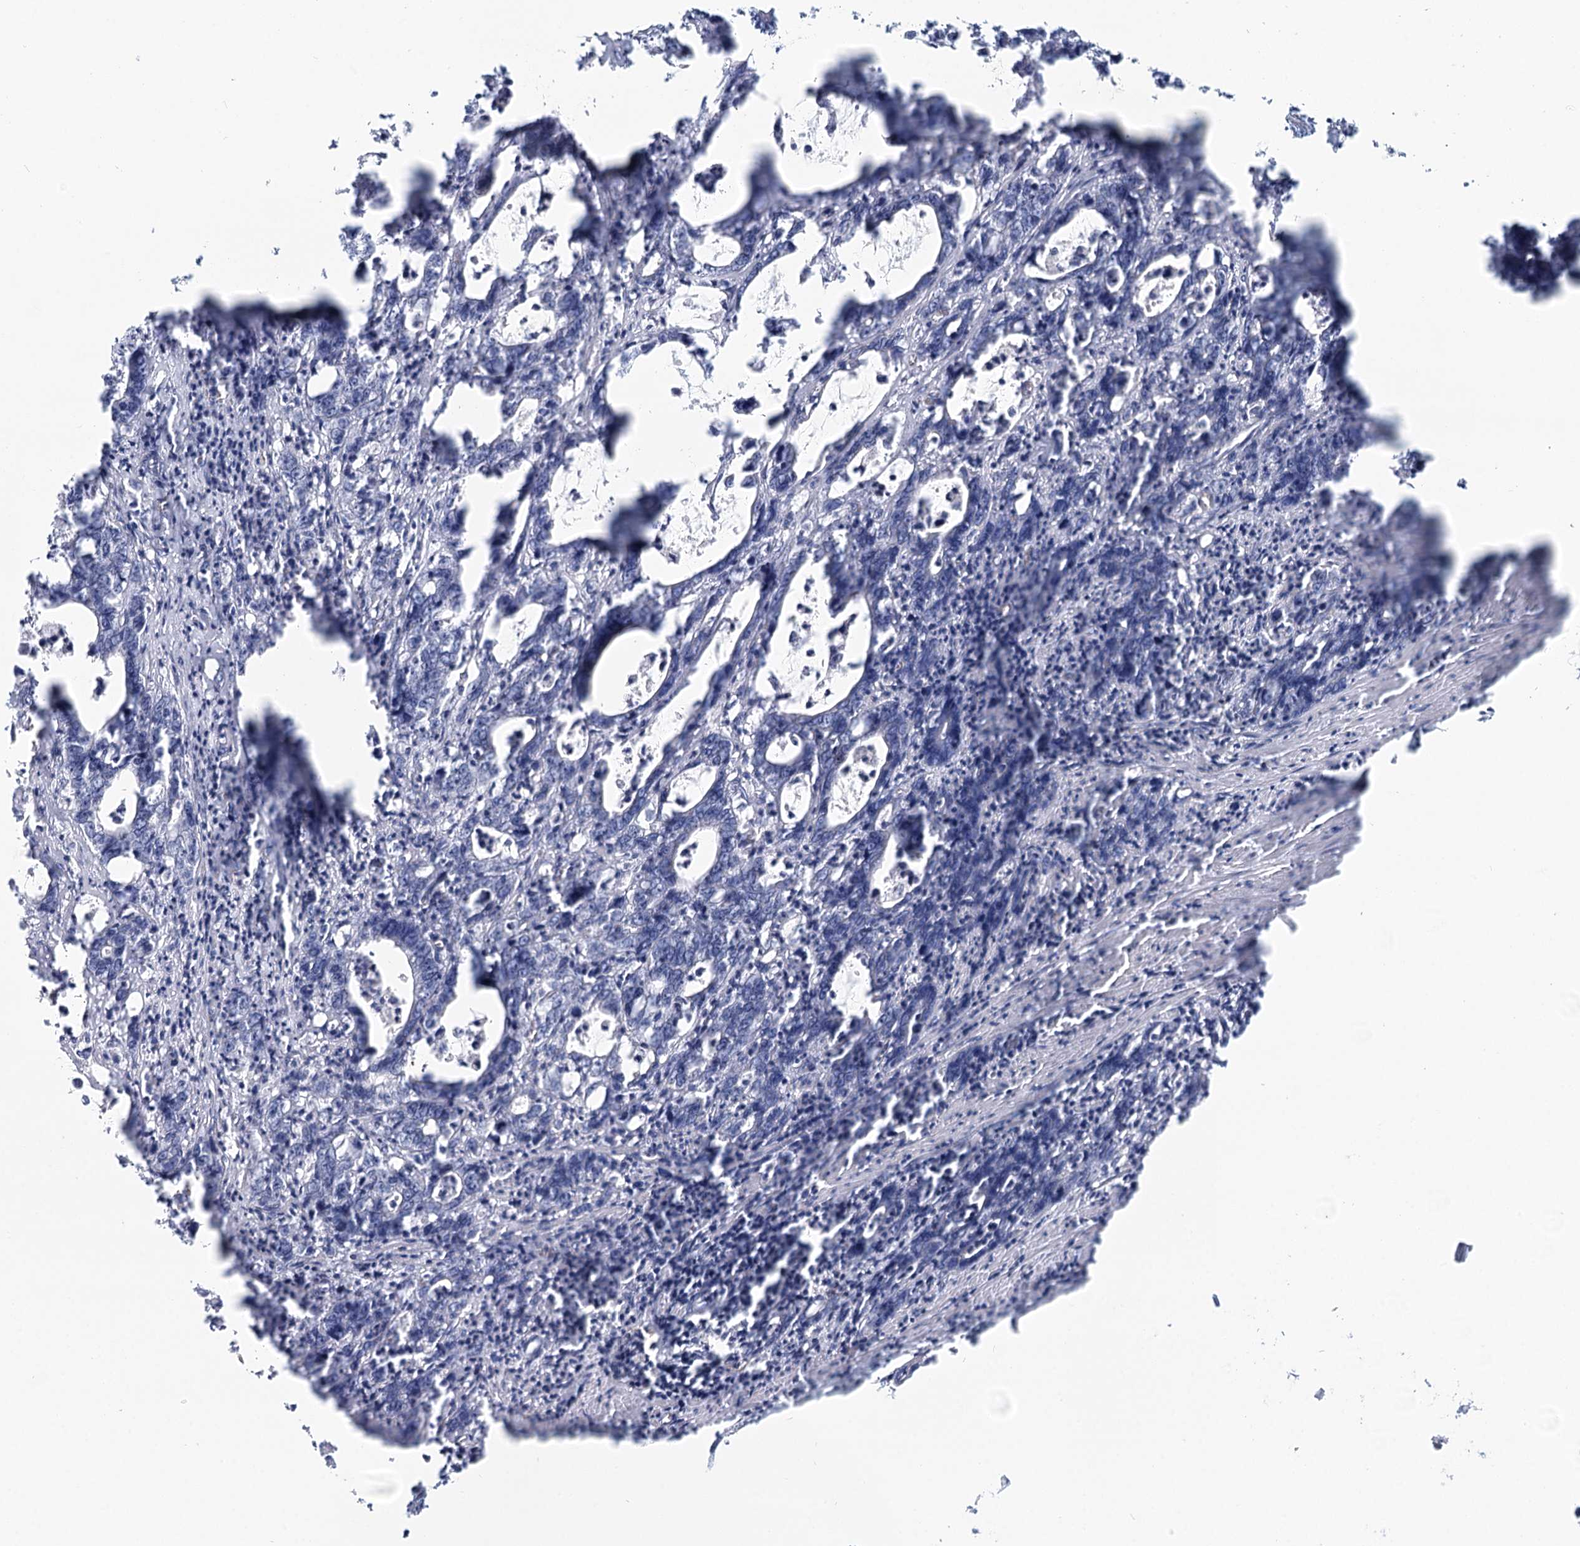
{"staining": {"intensity": "negative", "quantity": "none", "location": "none"}, "tissue": "colorectal cancer", "cell_type": "Tumor cells", "image_type": "cancer", "snomed": [{"axis": "morphology", "description": "Adenocarcinoma, NOS"}, {"axis": "topography", "description": "Colon"}], "caption": "This is an IHC histopathology image of human colorectal cancer (adenocarcinoma). There is no expression in tumor cells.", "gene": "ZFYVE28", "patient": {"sex": "female", "age": 75}}